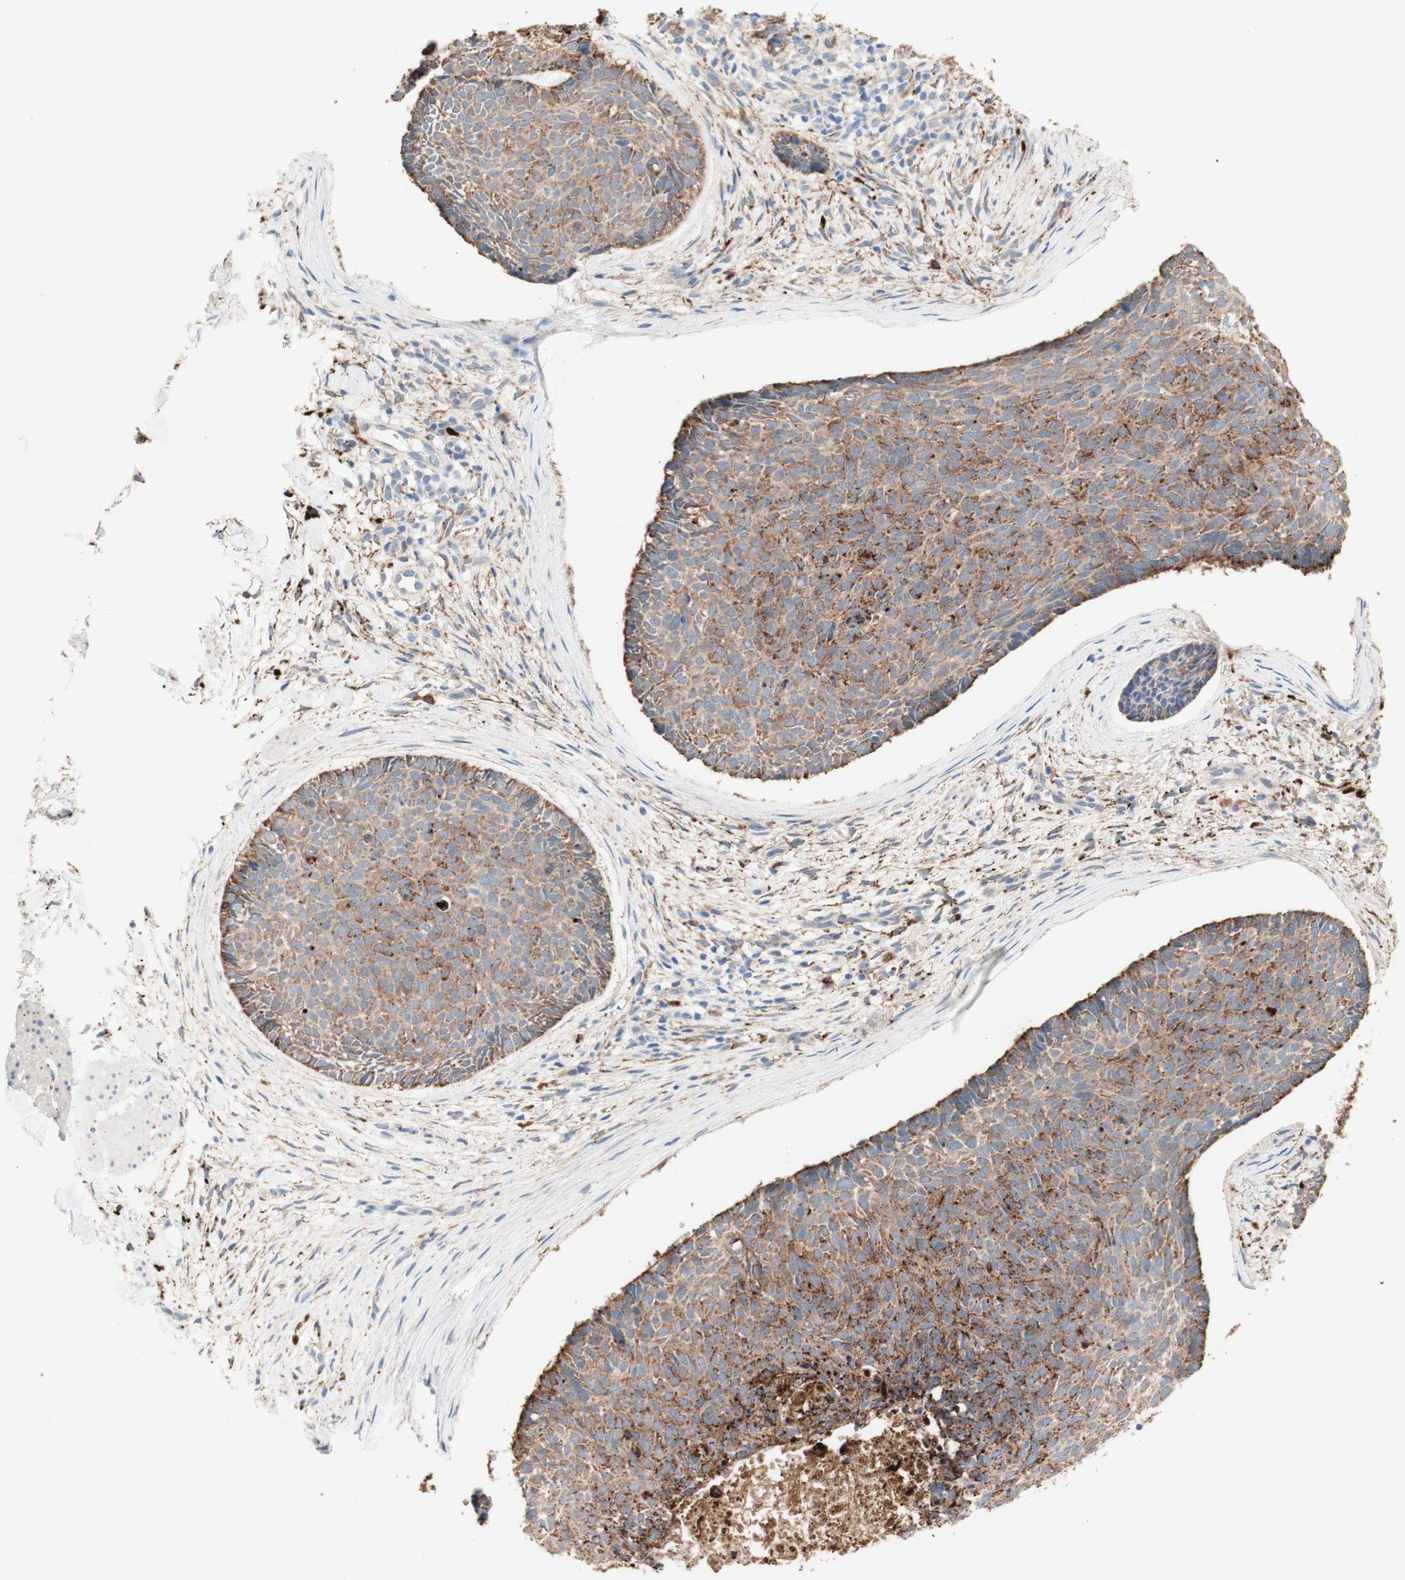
{"staining": {"intensity": "moderate", "quantity": ">75%", "location": "cytoplasmic/membranous"}, "tissue": "skin cancer", "cell_type": "Tumor cells", "image_type": "cancer", "snomed": [{"axis": "morphology", "description": "Normal tissue, NOS"}, {"axis": "morphology", "description": "Basal cell carcinoma"}, {"axis": "topography", "description": "Skin"}], "caption": "A medium amount of moderate cytoplasmic/membranous positivity is present in about >75% of tumor cells in skin cancer (basal cell carcinoma) tissue. The protein of interest is shown in brown color, while the nuclei are stained blue.", "gene": "URB2", "patient": {"sex": "female", "age": 56}}